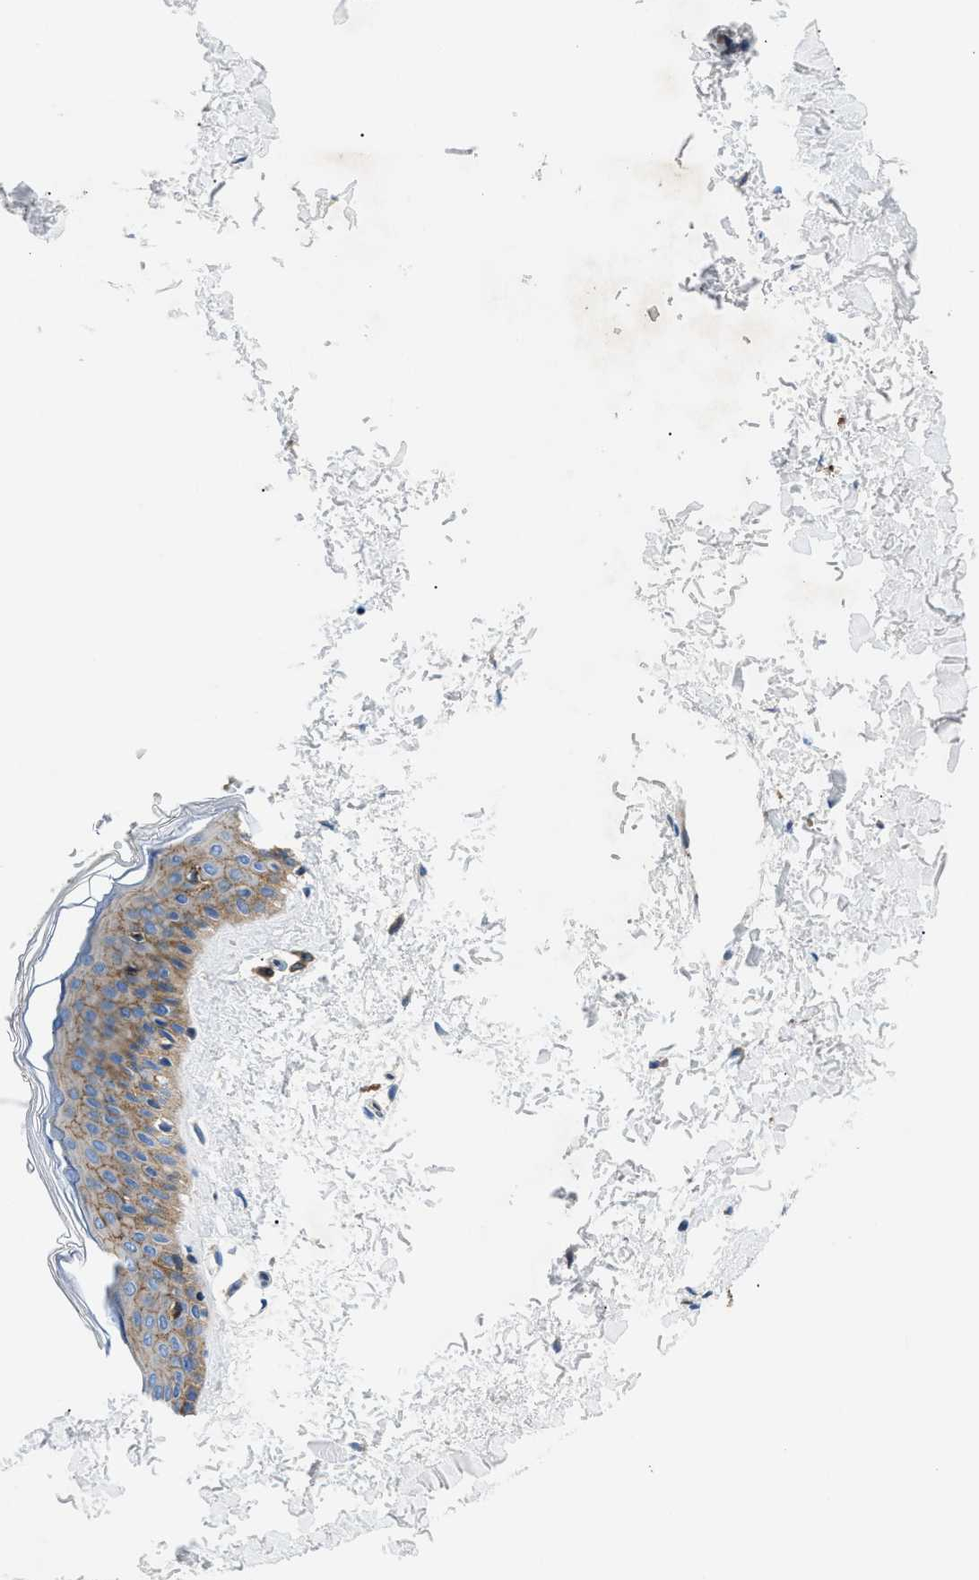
{"staining": {"intensity": "negative", "quantity": "none", "location": "none"}, "tissue": "skin", "cell_type": "Fibroblasts", "image_type": "normal", "snomed": [{"axis": "morphology", "description": "Normal tissue, NOS"}, {"axis": "topography", "description": "Skin"}], "caption": "Skin was stained to show a protein in brown. There is no significant staining in fibroblasts.", "gene": "ZDHHC24", "patient": {"sex": "female", "age": 41}}